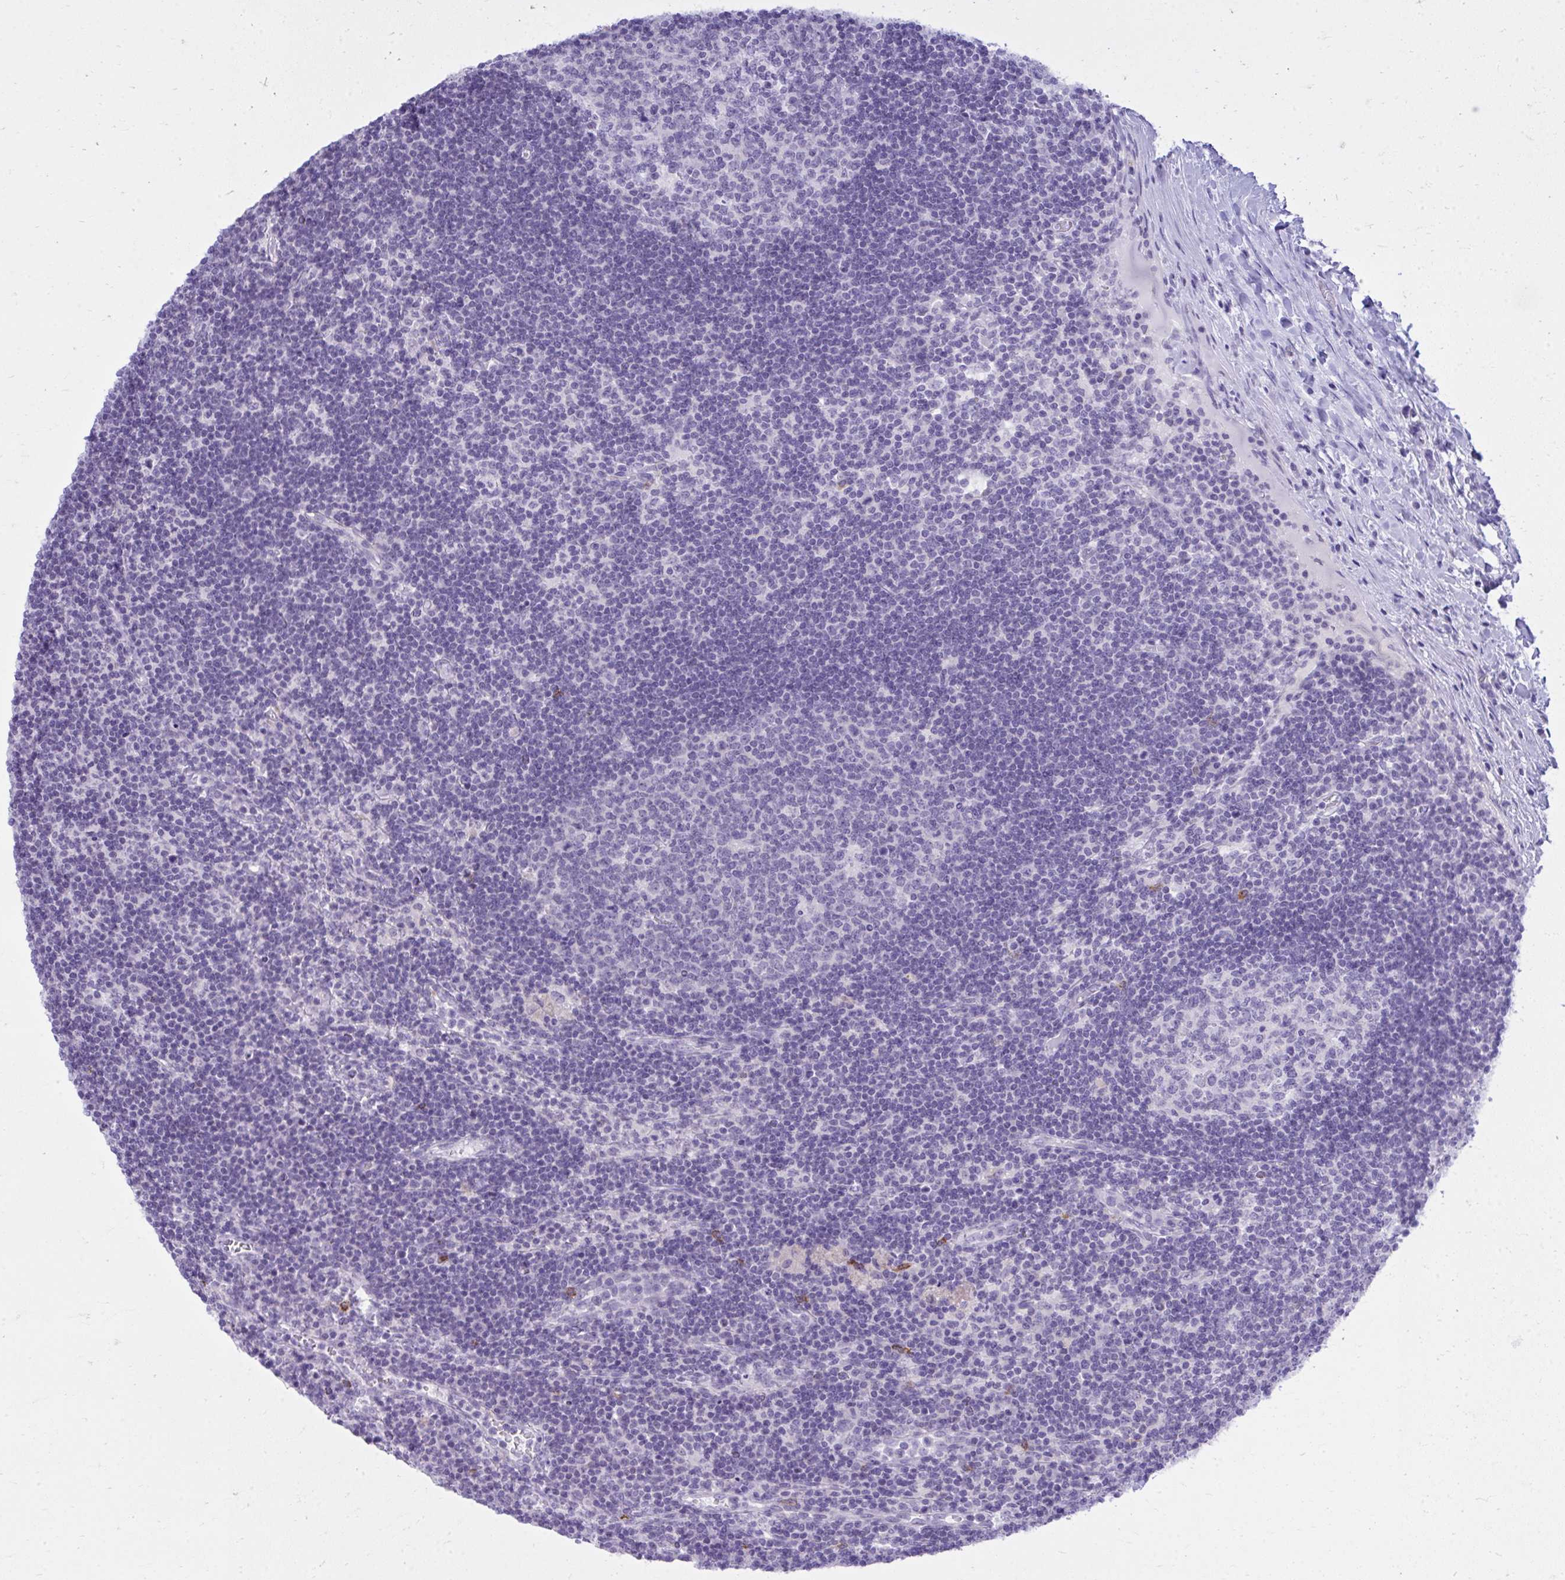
{"staining": {"intensity": "negative", "quantity": "none", "location": "none"}, "tissue": "lymph node", "cell_type": "Germinal center cells", "image_type": "normal", "snomed": [{"axis": "morphology", "description": "Normal tissue, NOS"}, {"axis": "topography", "description": "Lymph node"}], "caption": "High magnification brightfield microscopy of unremarkable lymph node stained with DAB (brown) and counterstained with hematoxylin (blue): germinal center cells show no significant expression. (DAB immunohistochemistry, high magnification).", "gene": "PSD", "patient": {"sex": "male", "age": 67}}